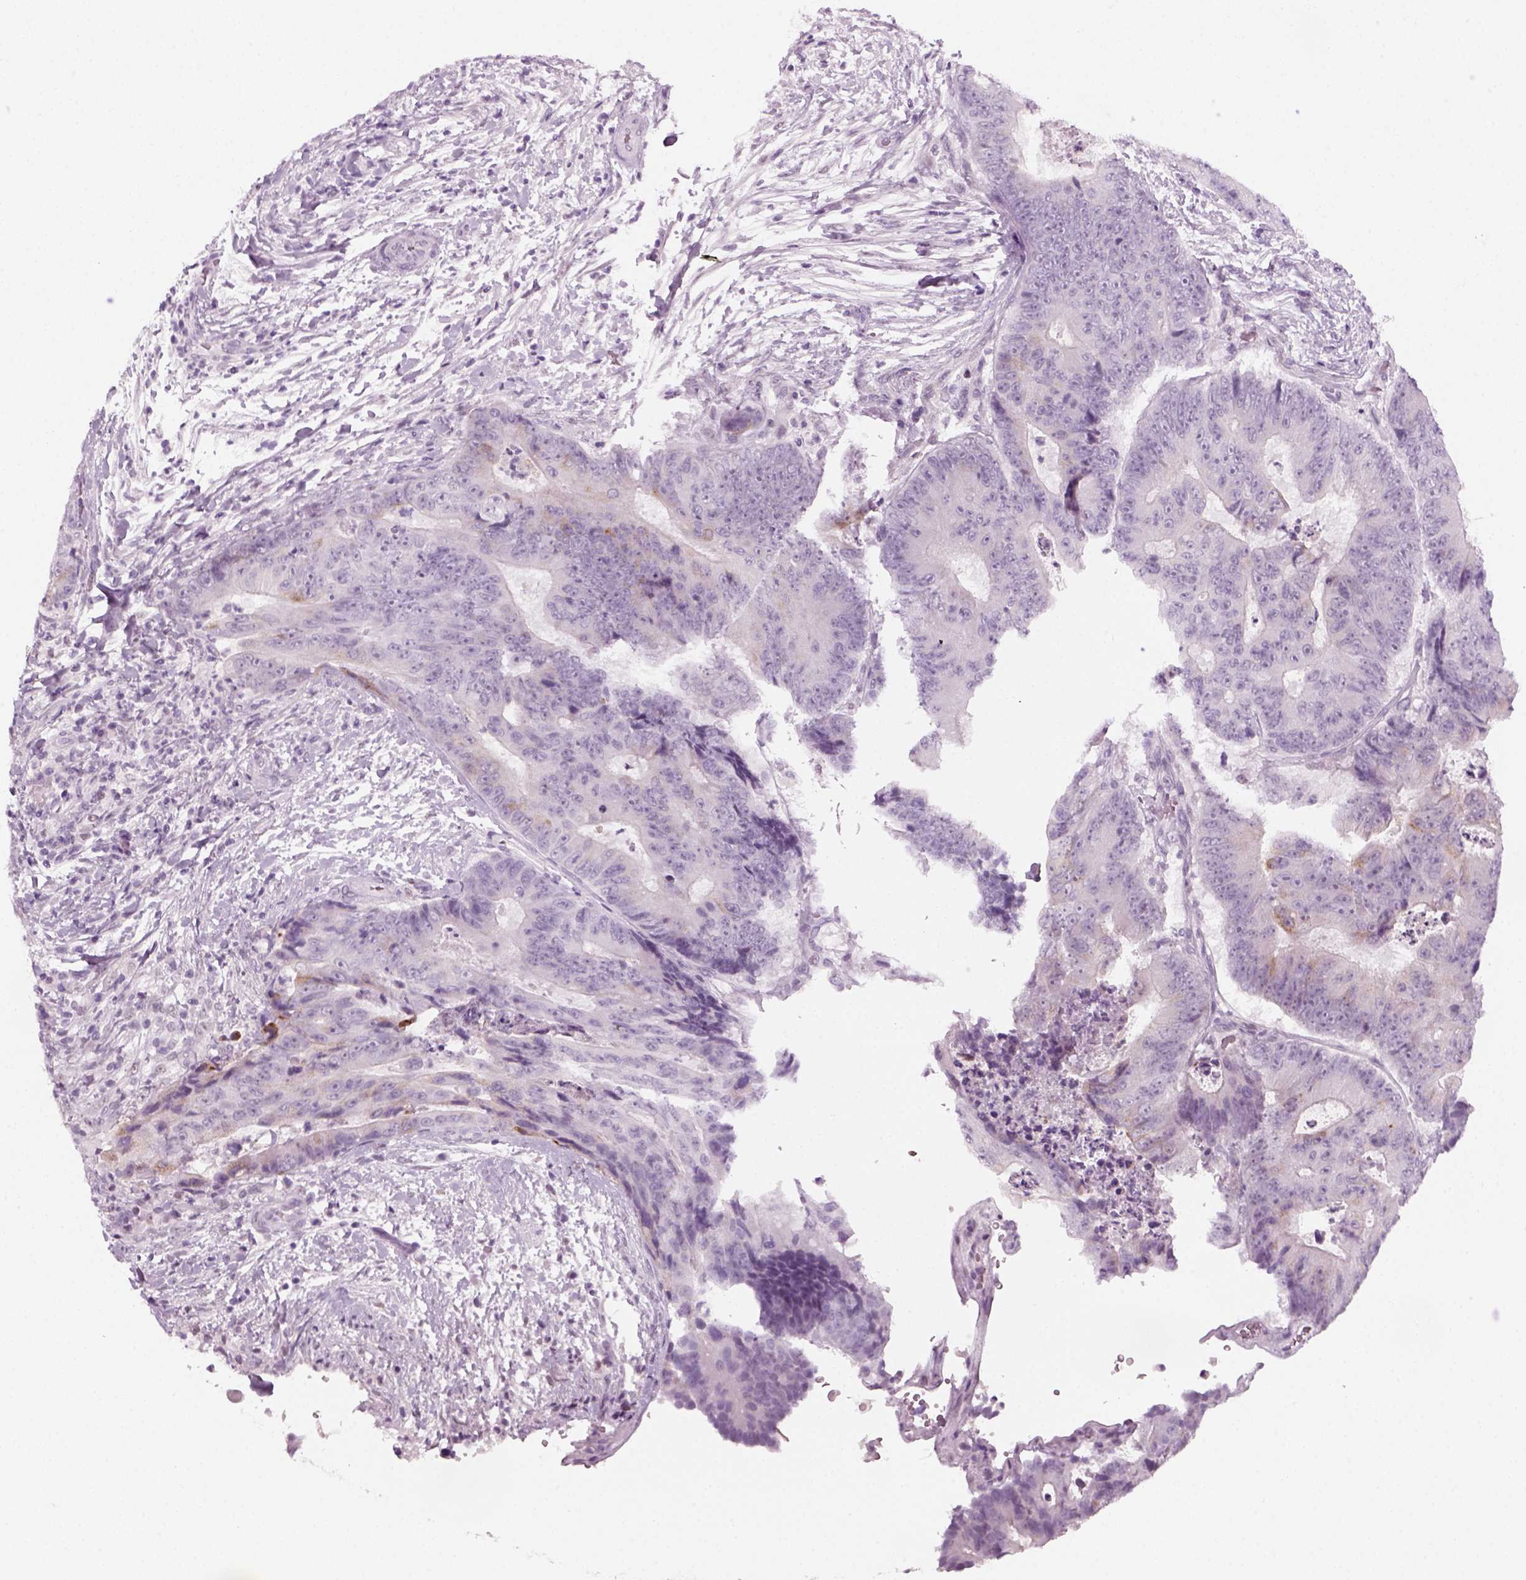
{"staining": {"intensity": "negative", "quantity": "none", "location": "none"}, "tissue": "colorectal cancer", "cell_type": "Tumor cells", "image_type": "cancer", "snomed": [{"axis": "morphology", "description": "Adenocarcinoma, NOS"}, {"axis": "topography", "description": "Colon"}], "caption": "This is a photomicrograph of immunohistochemistry staining of colorectal cancer (adenocarcinoma), which shows no positivity in tumor cells. The staining is performed using DAB brown chromogen with nuclei counter-stained in using hematoxylin.", "gene": "KRT75", "patient": {"sex": "female", "age": 48}}